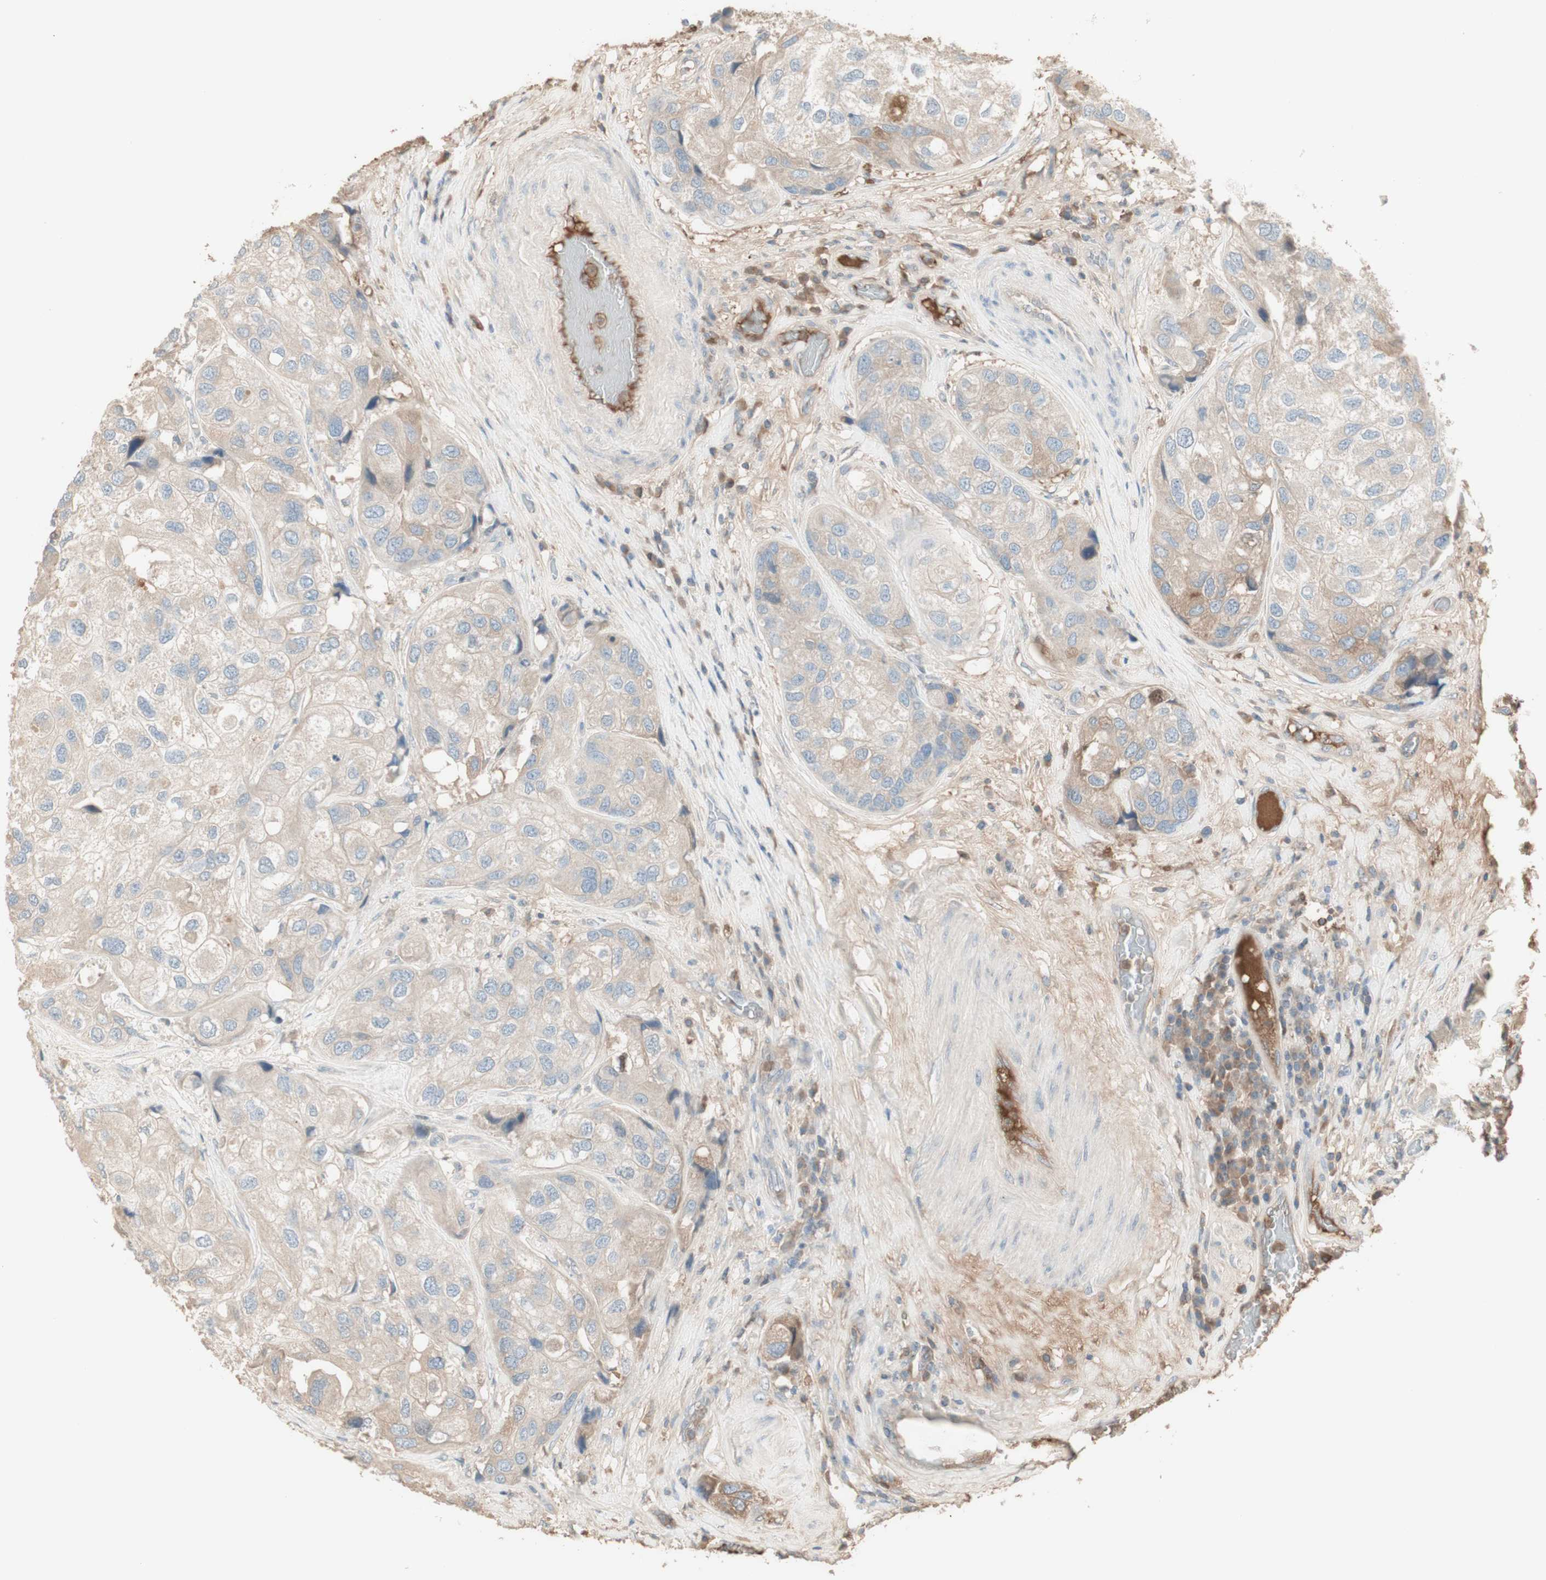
{"staining": {"intensity": "negative", "quantity": "none", "location": "none"}, "tissue": "urothelial cancer", "cell_type": "Tumor cells", "image_type": "cancer", "snomed": [{"axis": "morphology", "description": "Urothelial carcinoma, High grade"}, {"axis": "topography", "description": "Urinary bladder"}], "caption": "There is no significant positivity in tumor cells of urothelial cancer.", "gene": "IFNG", "patient": {"sex": "female", "age": 64}}